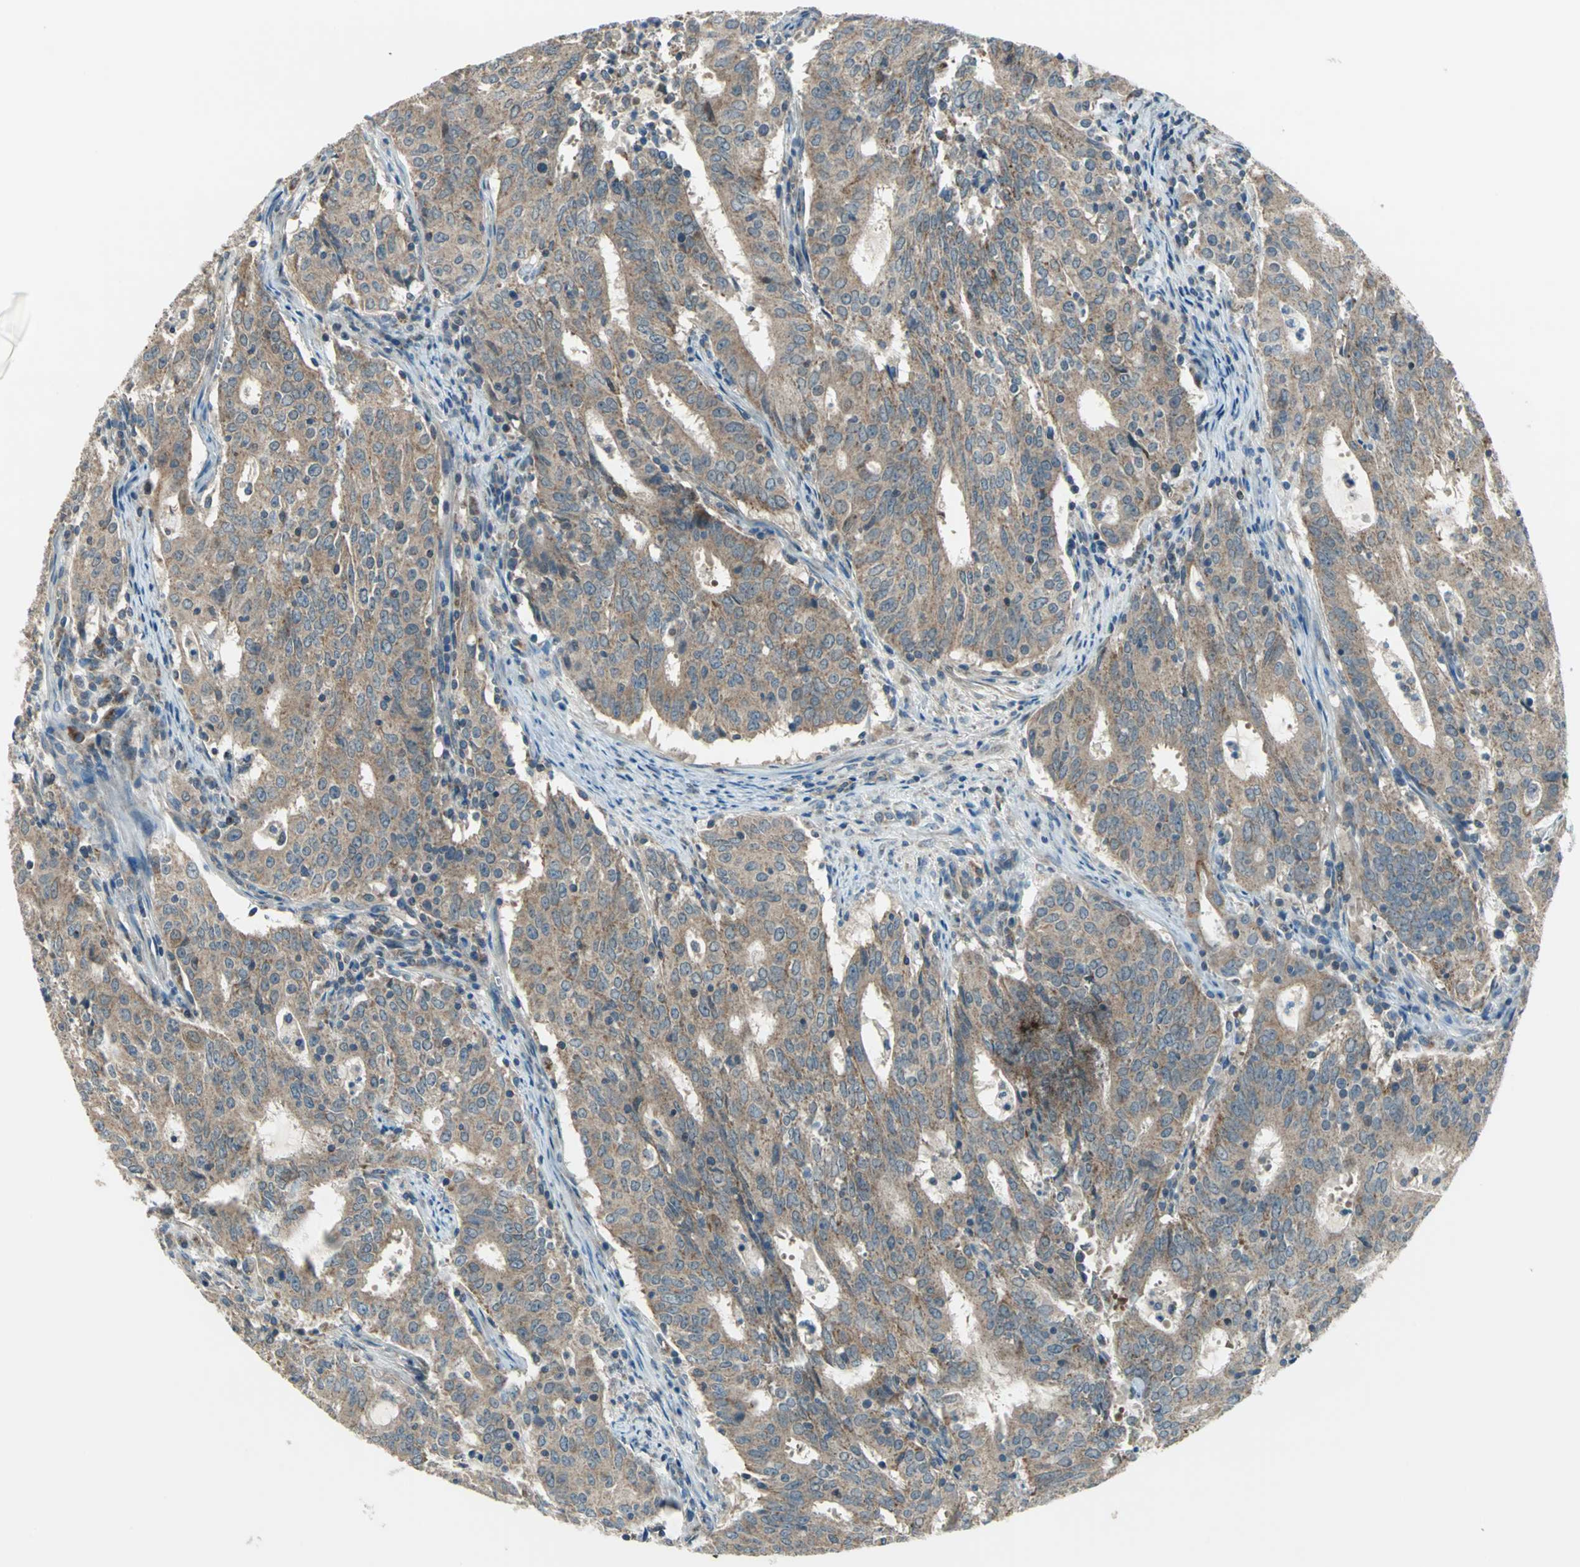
{"staining": {"intensity": "strong", "quantity": ">75%", "location": "cytoplasmic/membranous"}, "tissue": "cervical cancer", "cell_type": "Tumor cells", "image_type": "cancer", "snomed": [{"axis": "morphology", "description": "Adenocarcinoma, NOS"}, {"axis": "topography", "description": "Cervix"}], "caption": "Protein expression analysis of human cervical cancer reveals strong cytoplasmic/membranous staining in approximately >75% of tumor cells. The protein of interest is stained brown, and the nuclei are stained in blue (DAB (3,3'-diaminobenzidine) IHC with brightfield microscopy, high magnification).", "gene": "TRAK1", "patient": {"sex": "female", "age": 44}}